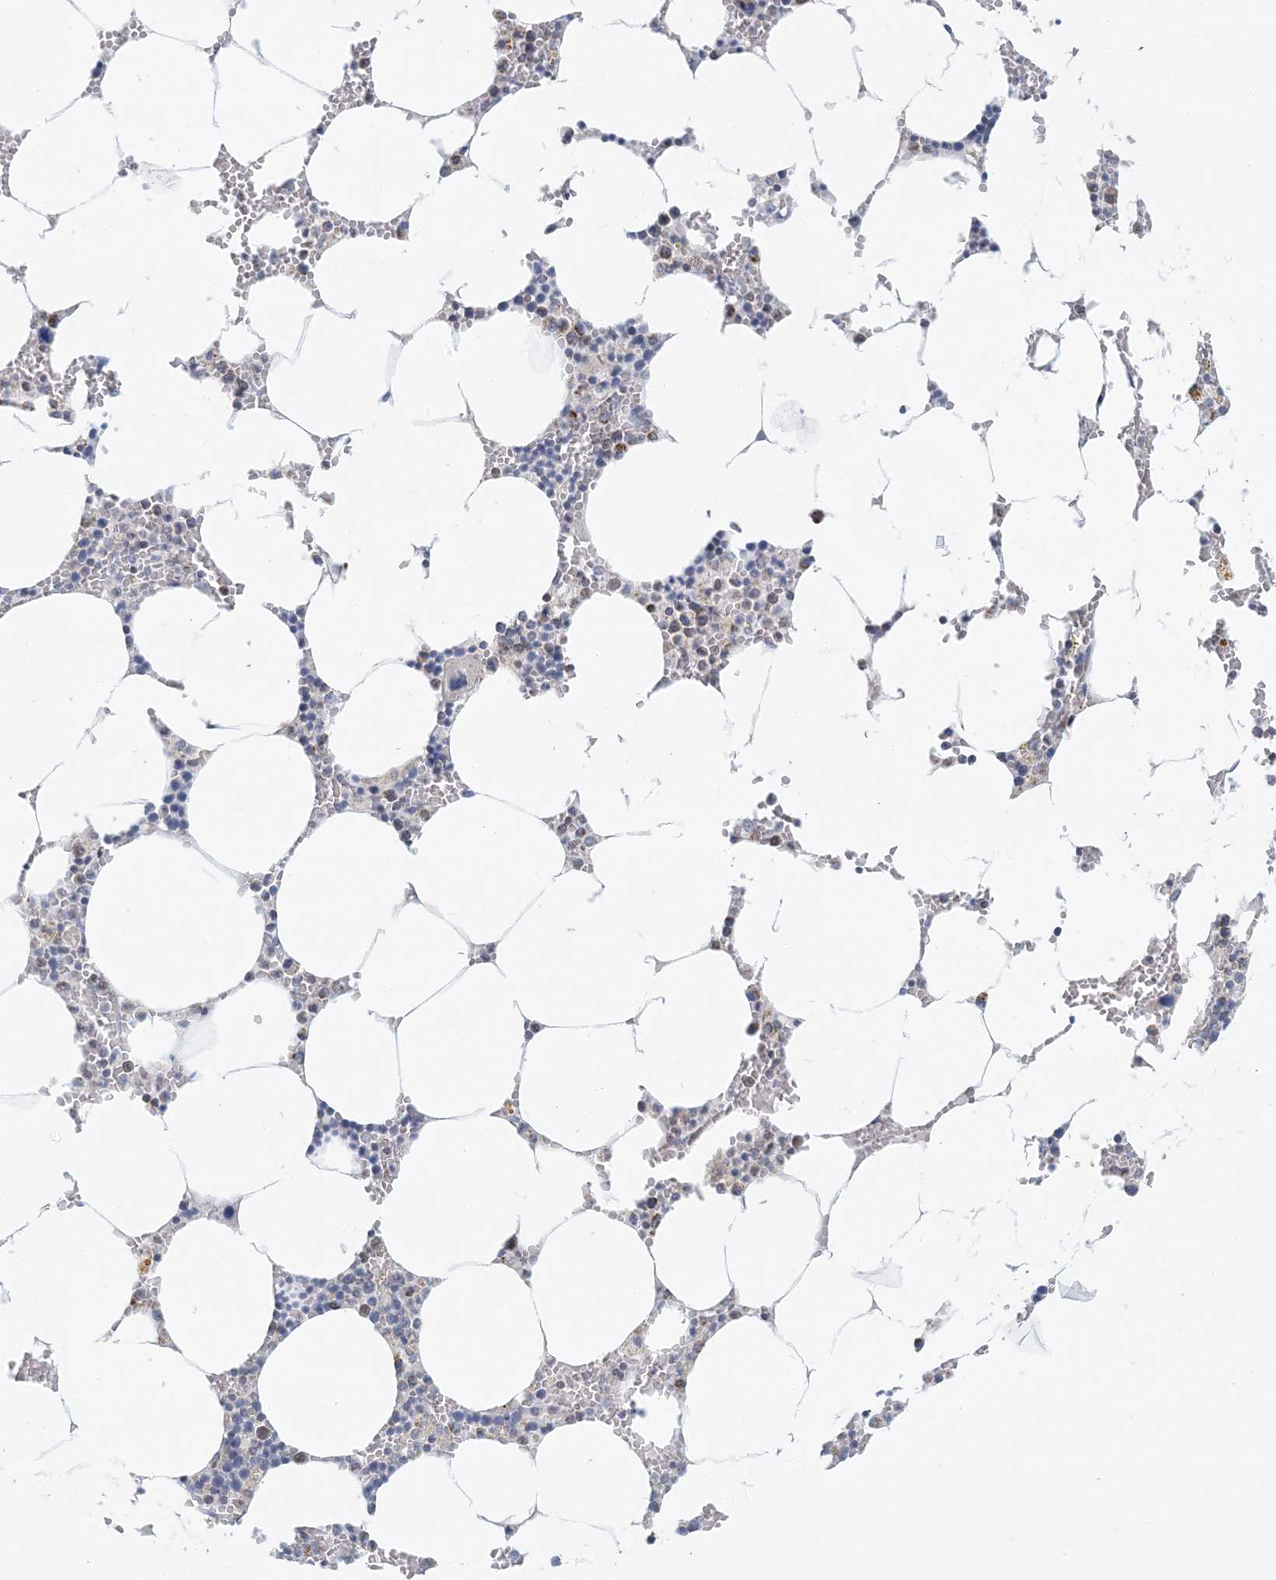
{"staining": {"intensity": "negative", "quantity": "none", "location": "none"}, "tissue": "bone marrow", "cell_type": "Hematopoietic cells", "image_type": "normal", "snomed": [{"axis": "morphology", "description": "Normal tissue, NOS"}, {"axis": "topography", "description": "Bone marrow"}], "caption": "The IHC photomicrograph has no significant staining in hematopoietic cells of bone marrow.", "gene": "BDH1", "patient": {"sex": "male", "age": 70}}